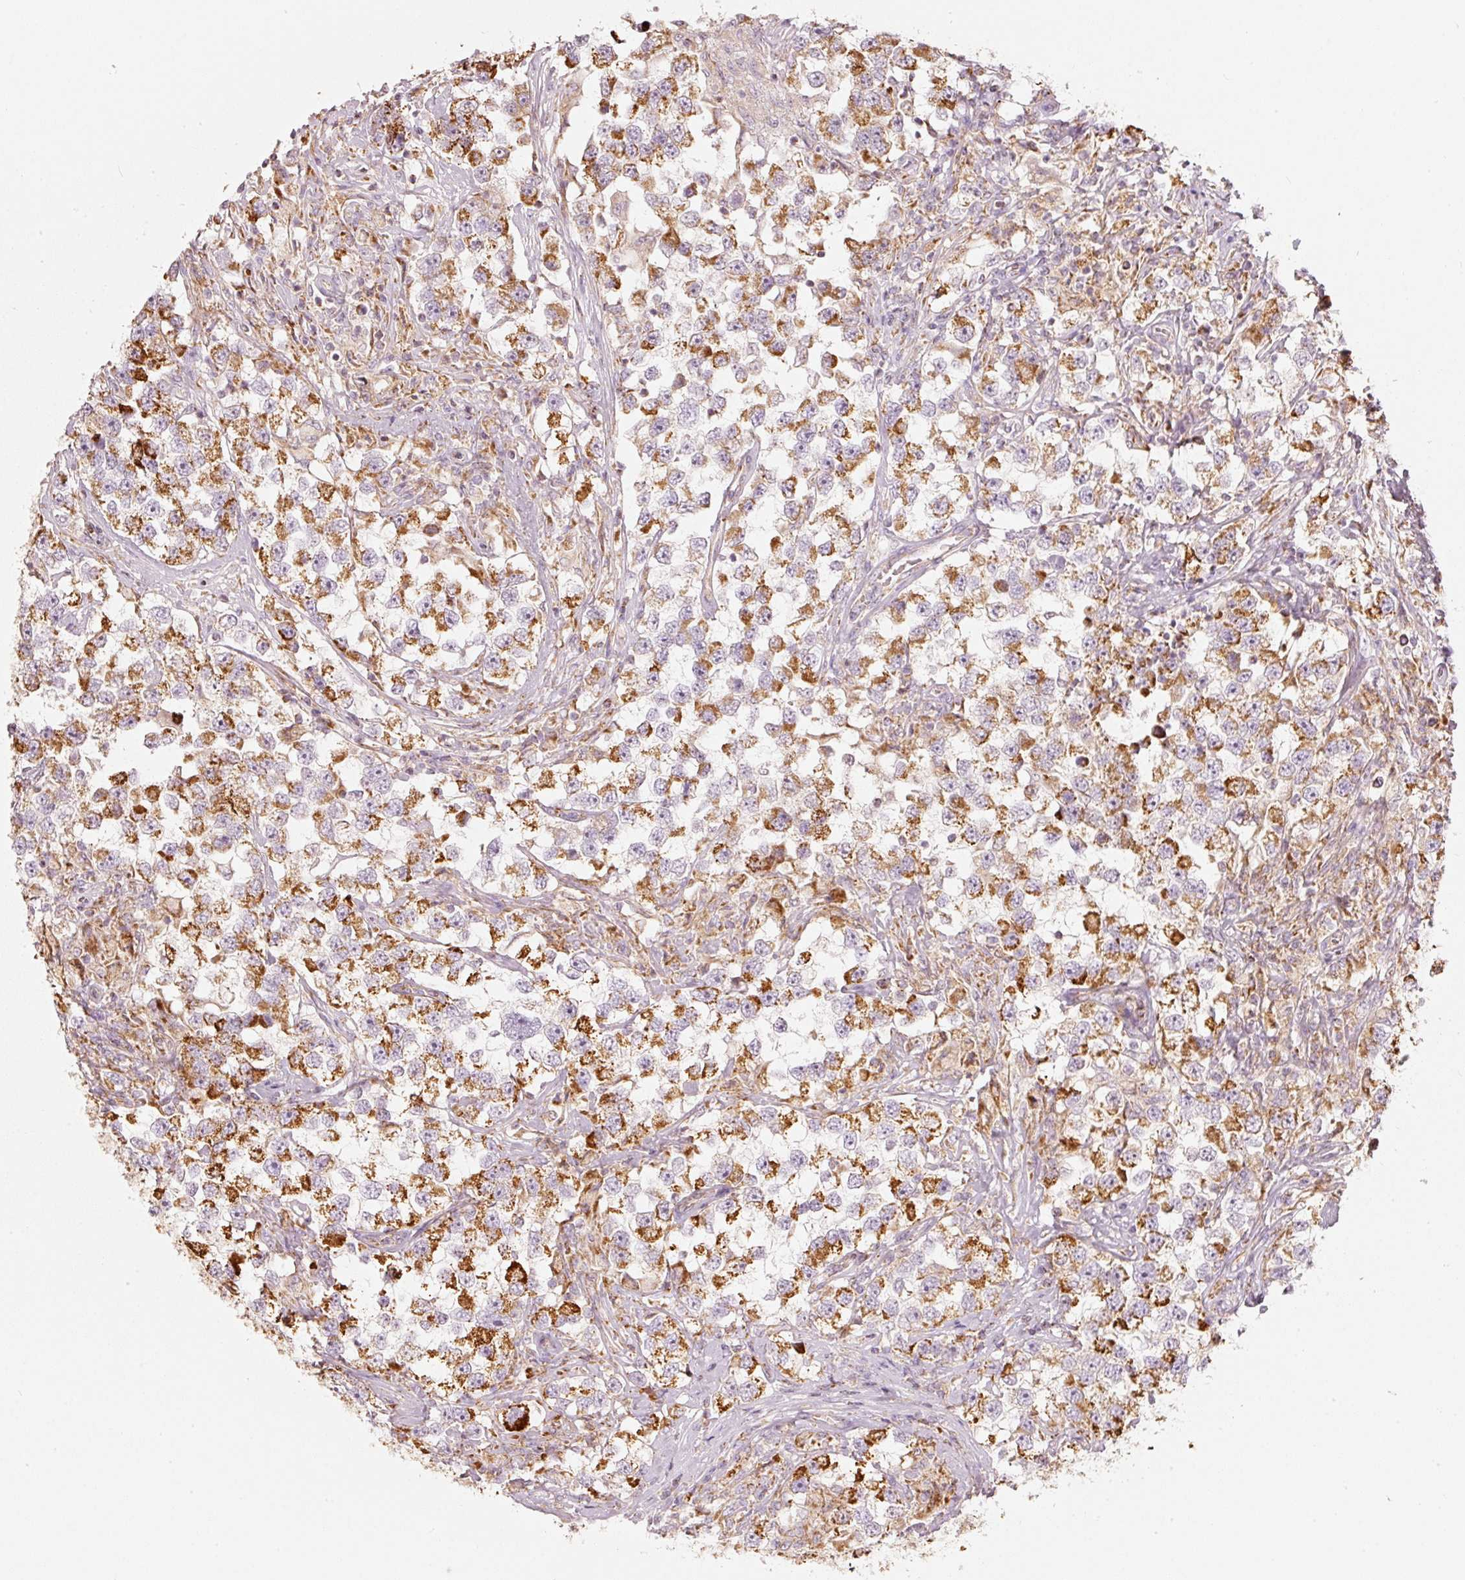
{"staining": {"intensity": "strong", "quantity": ">75%", "location": "cytoplasmic/membranous"}, "tissue": "testis cancer", "cell_type": "Tumor cells", "image_type": "cancer", "snomed": [{"axis": "morphology", "description": "Seminoma, NOS"}, {"axis": "topography", "description": "Testis"}], "caption": "A brown stain shows strong cytoplasmic/membranous staining of a protein in testis seminoma tumor cells.", "gene": "C17orf98", "patient": {"sex": "male", "age": 46}}